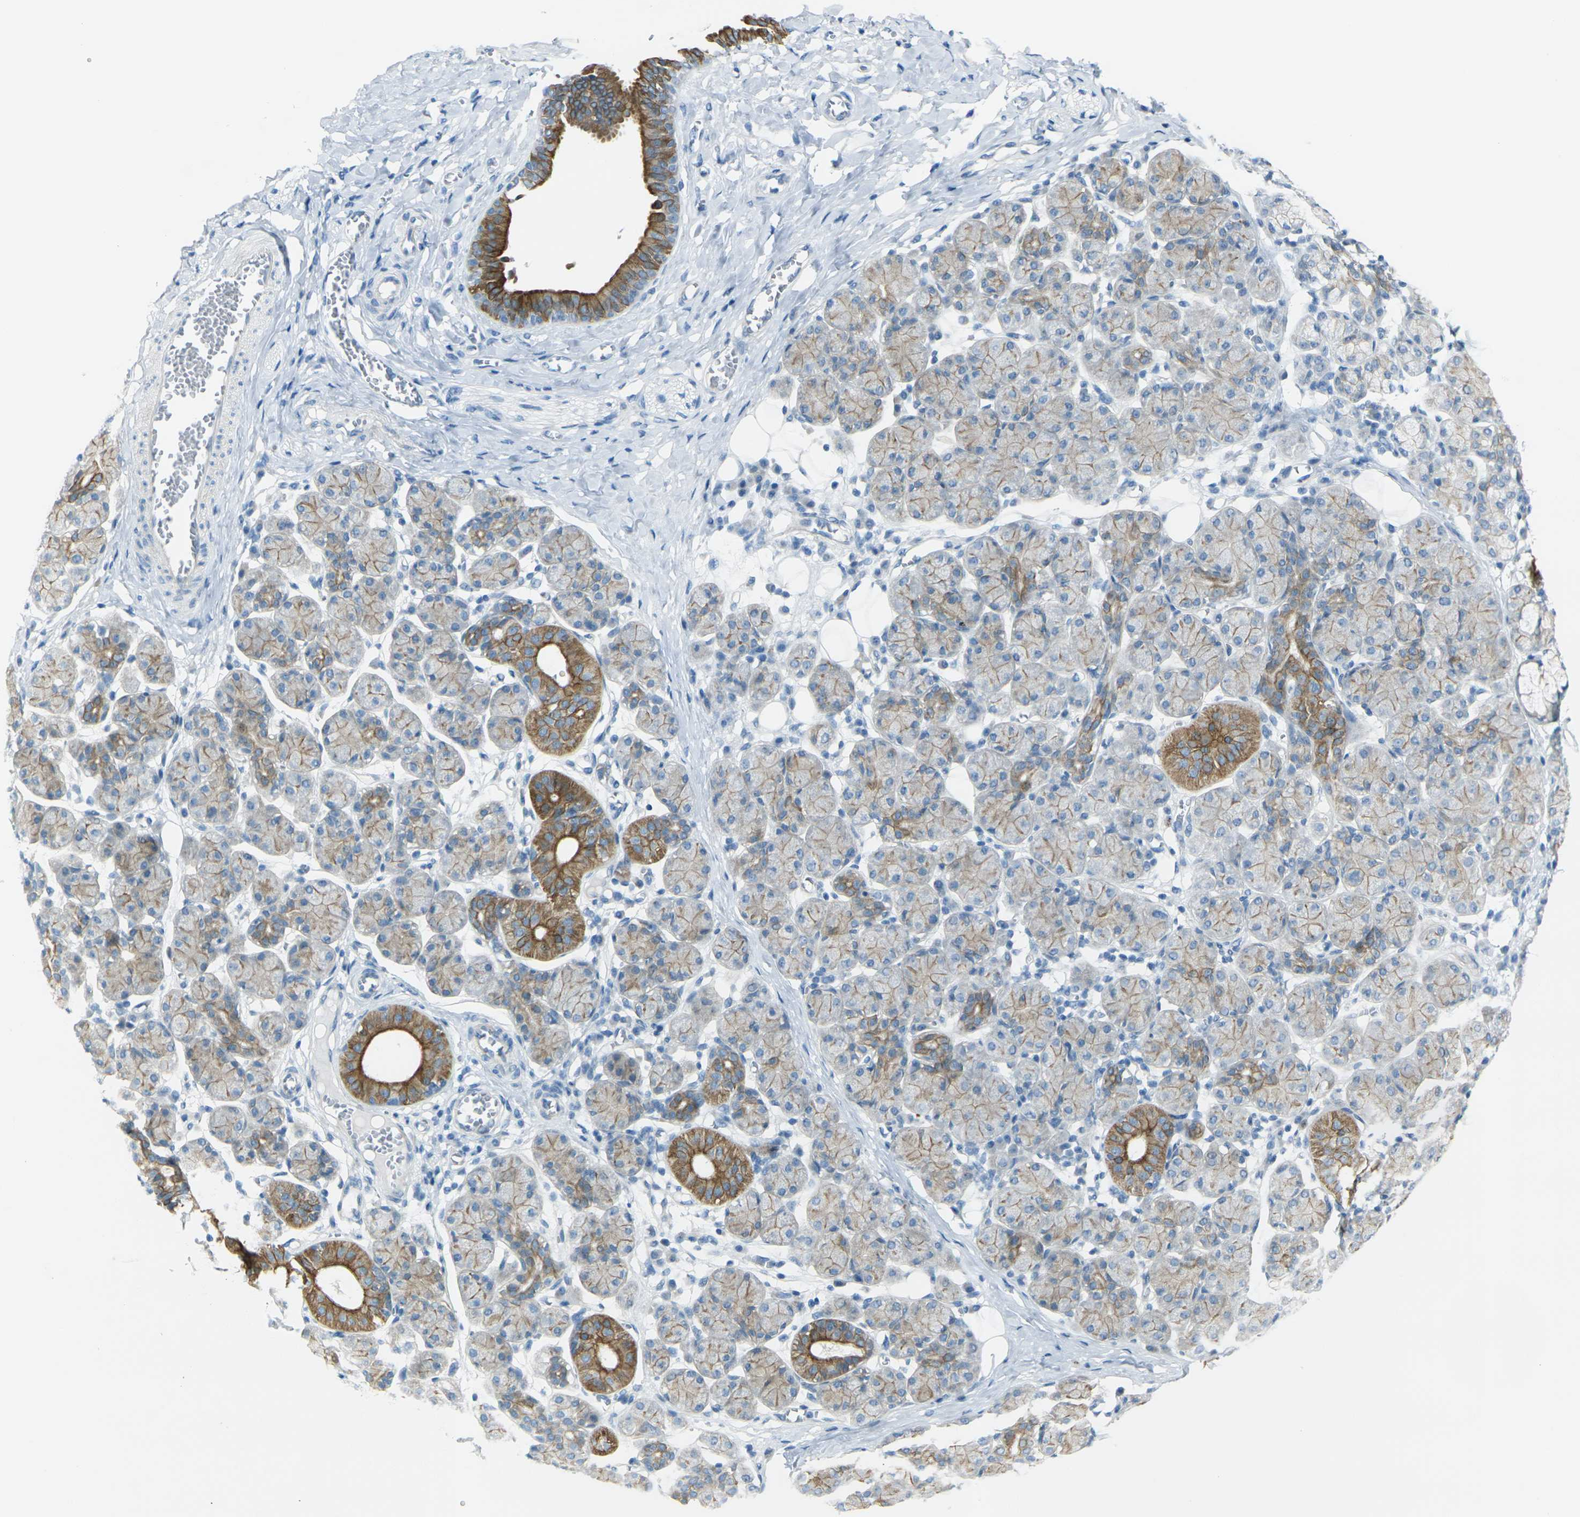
{"staining": {"intensity": "moderate", "quantity": "25%-75%", "location": "cytoplasmic/membranous"}, "tissue": "salivary gland", "cell_type": "Glandular cells", "image_type": "normal", "snomed": [{"axis": "morphology", "description": "Normal tissue, NOS"}, {"axis": "morphology", "description": "Inflammation, NOS"}, {"axis": "topography", "description": "Lymph node"}, {"axis": "topography", "description": "Salivary gland"}], "caption": "This histopathology image displays normal salivary gland stained with immunohistochemistry to label a protein in brown. The cytoplasmic/membranous of glandular cells show moderate positivity for the protein. Nuclei are counter-stained blue.", "gene": "ANKRD46", "patient": {"sex": "male", "age": 3}}